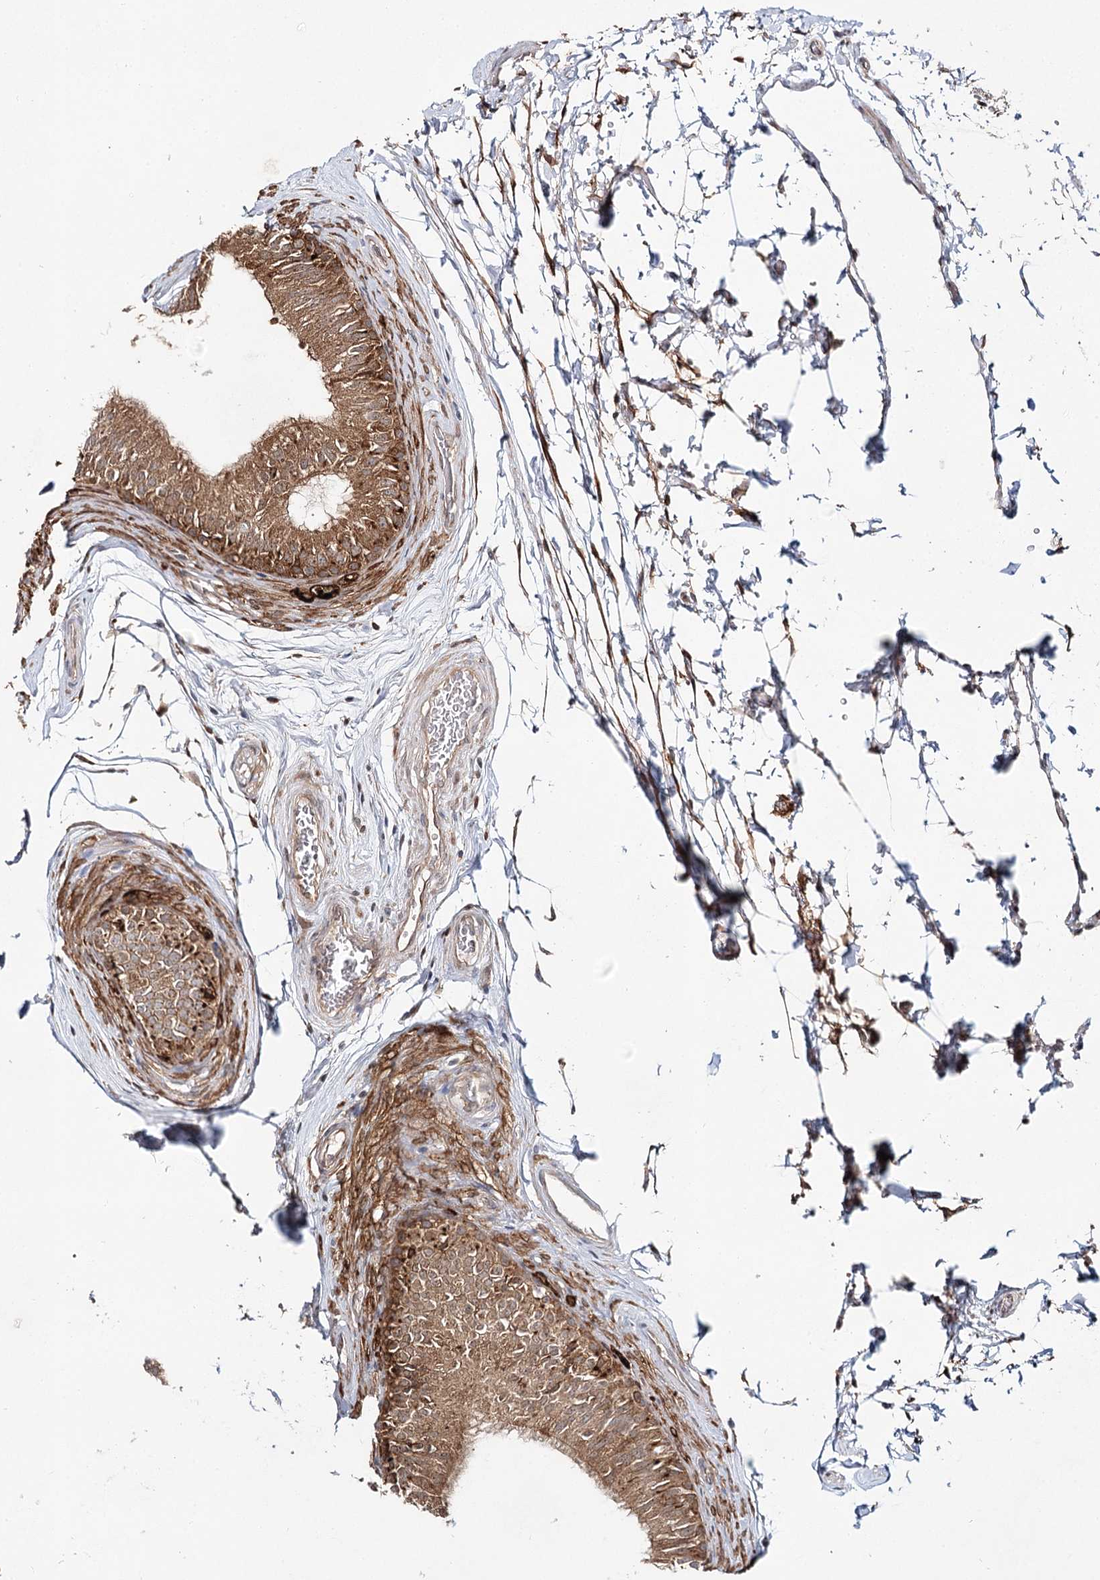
{"staining": {"intensity": "moderate", "quantity": ">75%", "location": "cytoplasmic/membranous"}, "tissue": "epididymis", "cell_type": "Glandular cells", "image_type": "normal", "snomed": [{"axis": "morphology", "description": "Normal tissue, NOS"}, {"axis": "topography", "description": "Epididymis"}], "caption": "Epididymis stained with immunohistochemistry exhibits moderate cytoplasmic/membranous positivity in approximately >75% of glandular cells.", "gene": "INPP4B", "patient": {"sex": "male", "age": 36}}